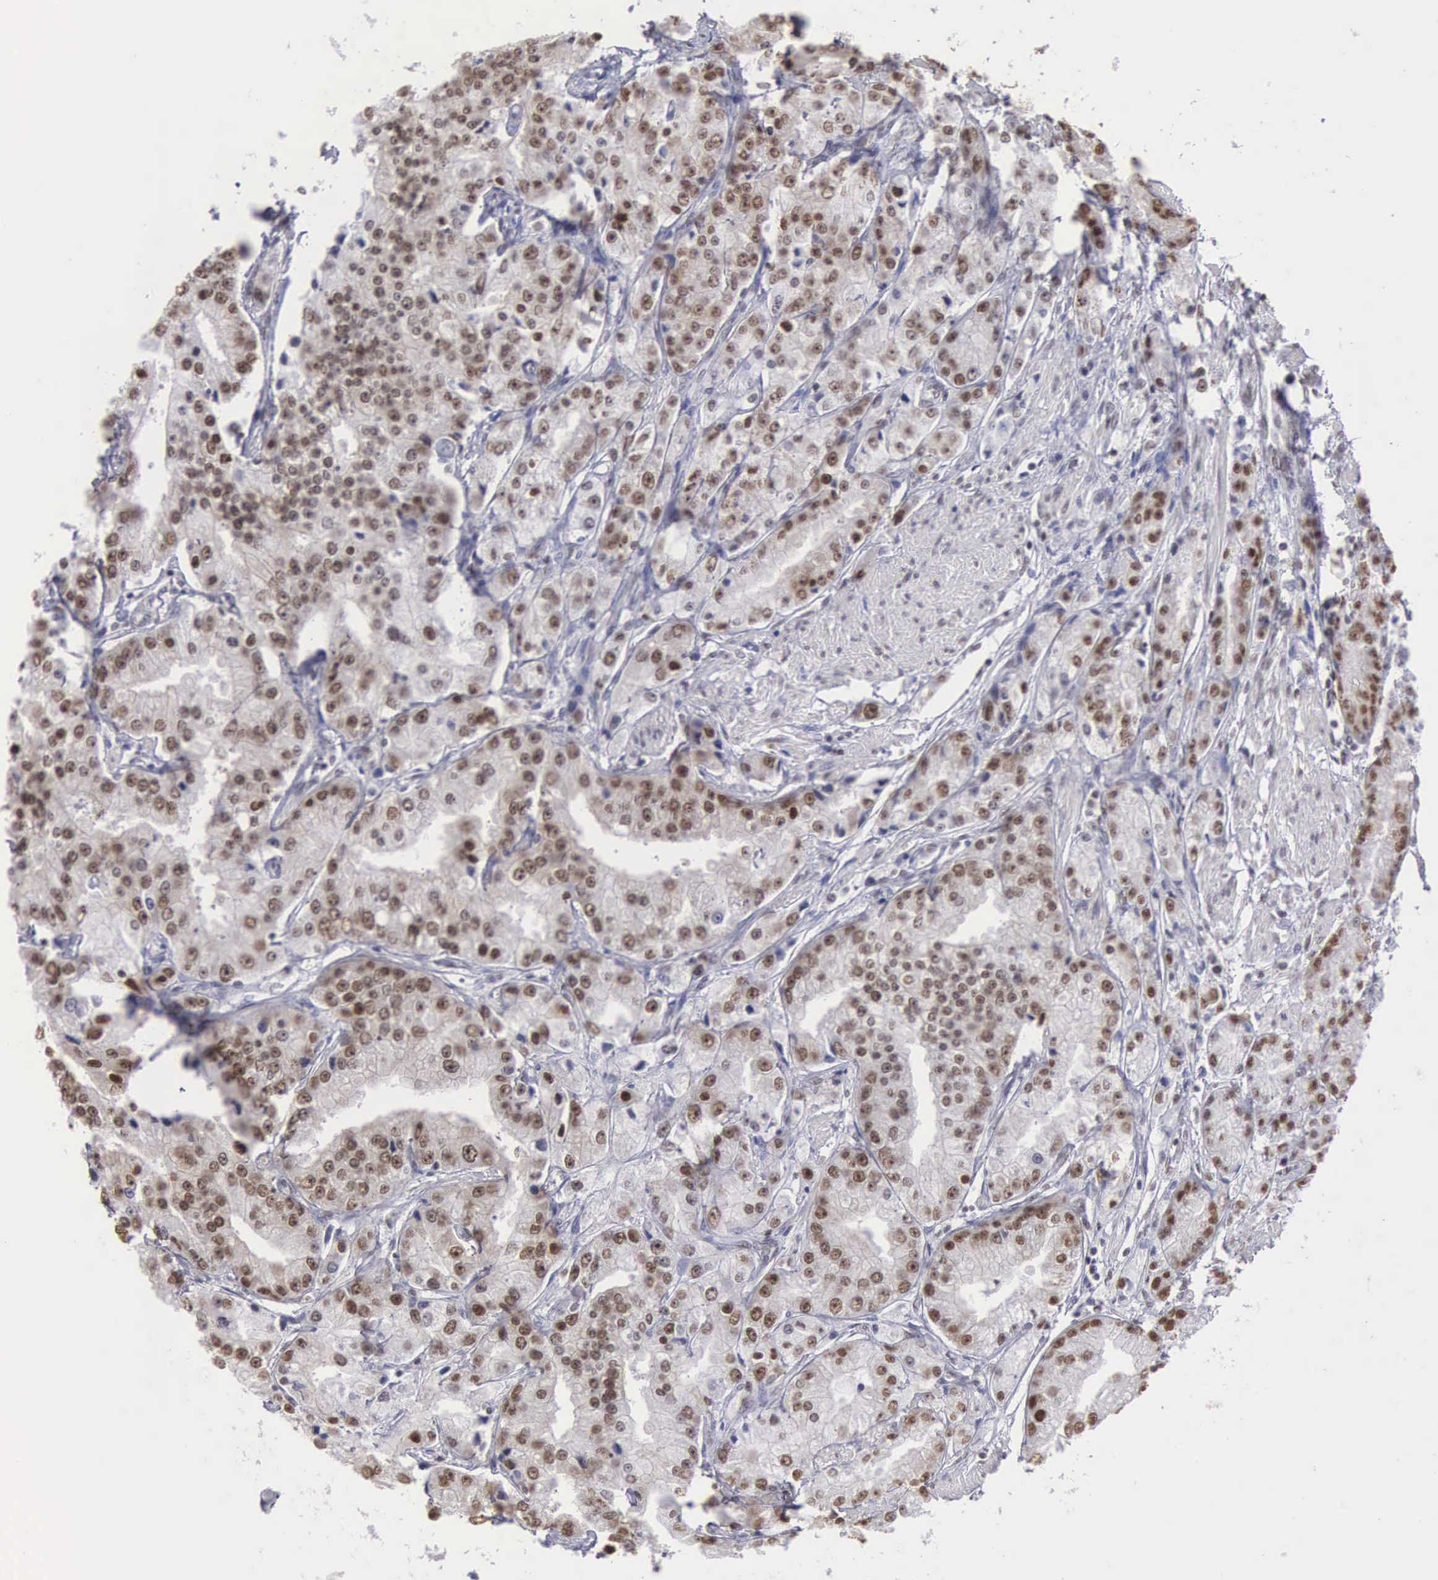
{"staining": {"intensity": "moderate", "quantity": ">75%", "location": "nuclear"}, "tissue": "prostate cancer", "cell_type": "Tumor cells", "image_type": "cancer", "snomed": [{"axis": "morphology", "description": "Adenocarcinoma, Medium grade"}, {"axis": "topography", "description": "Prostate"}], "caption": "IHC (DAB) staining of human prostate cancer displays moderate nuclear protein expression in about >75% of tumor cells.", "gene": "CSTF2", "patient": {"sex": "male", "age": 72}}